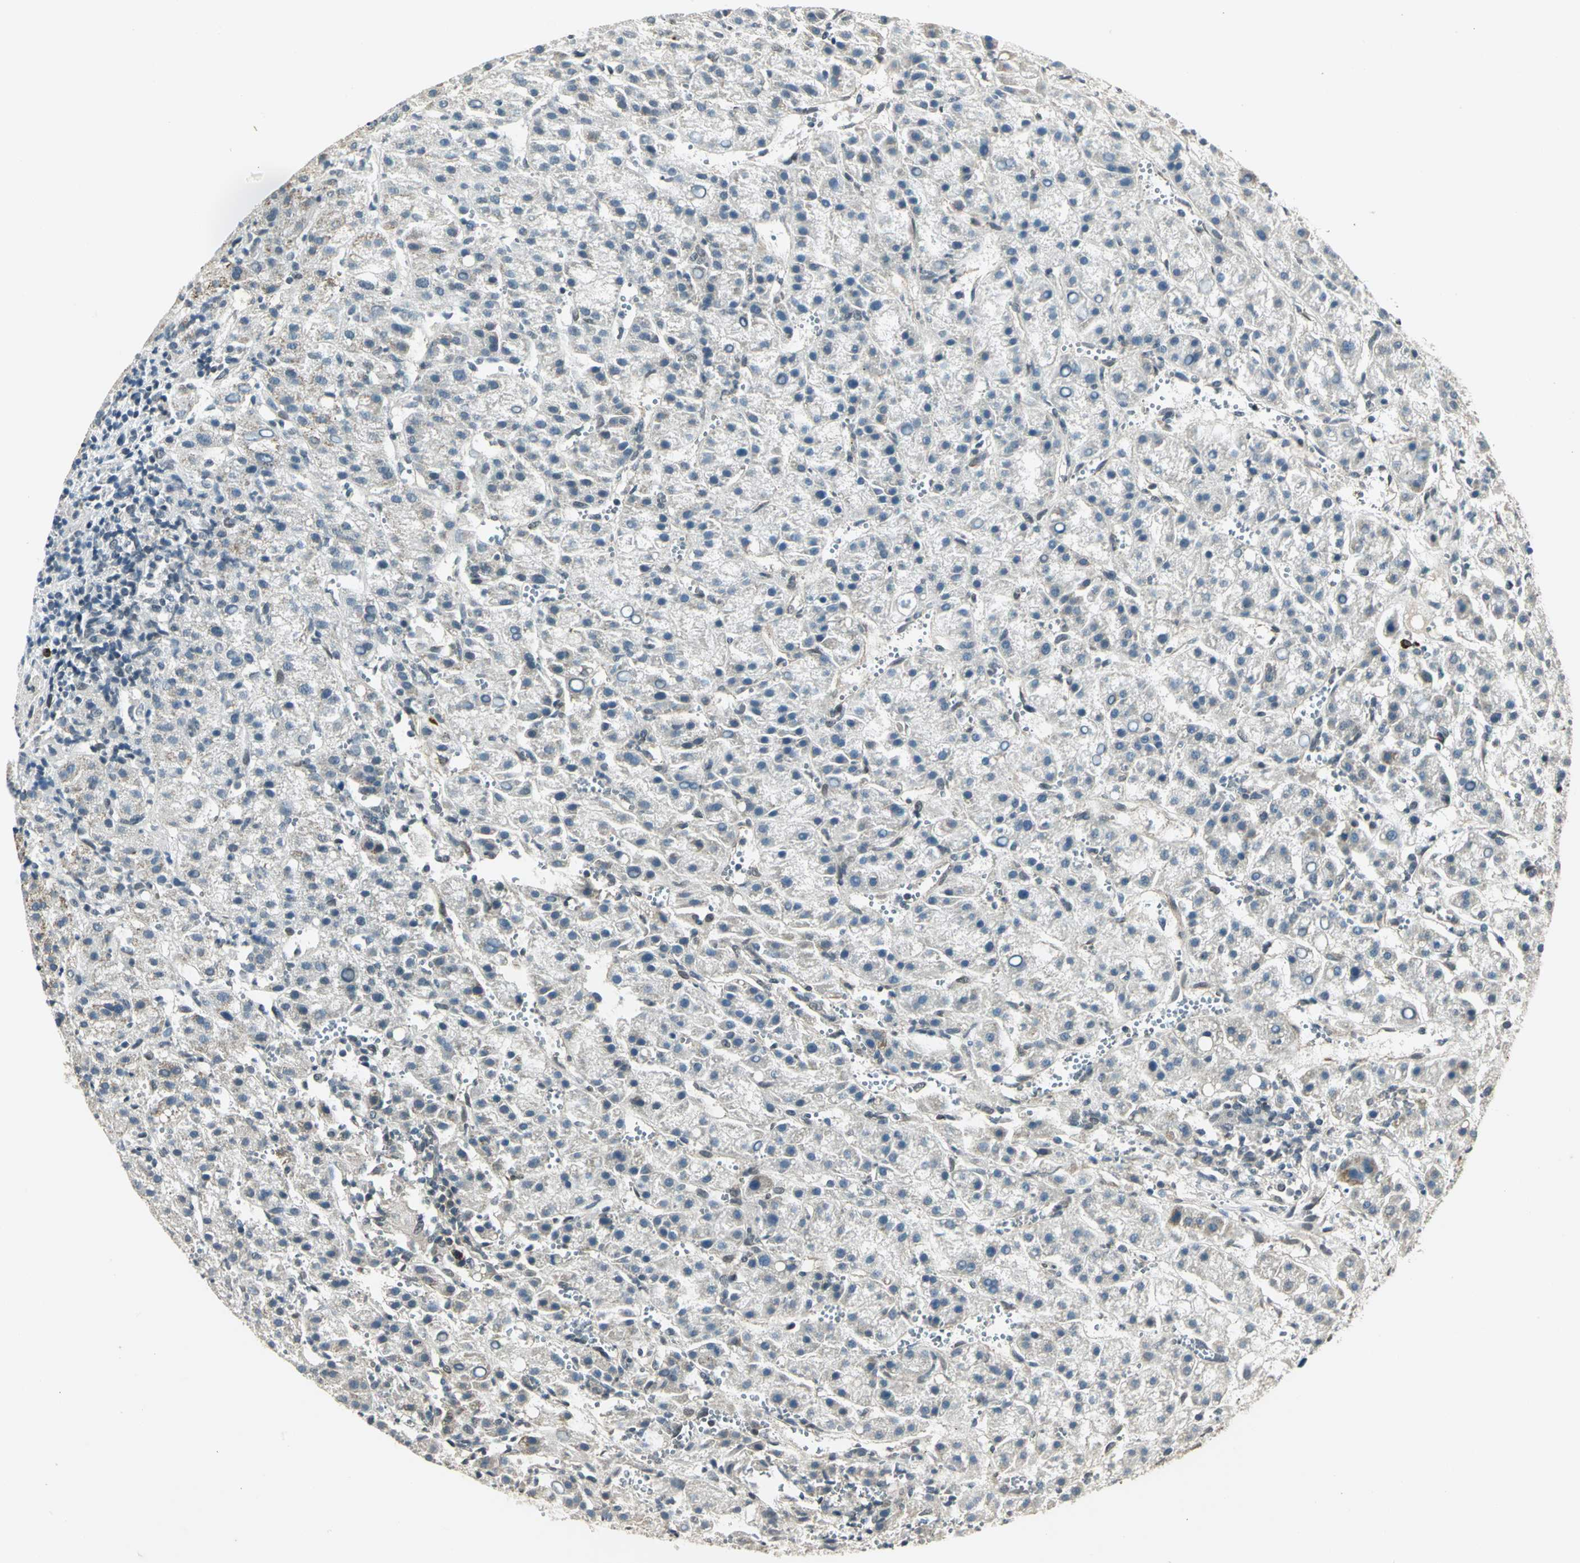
{"staining": {"intensity": "weak", "quantity": "<25%", "location": "cytoplasmic/membranous"}, "tissue": "liver cancer", "cell_type": "Tumor cells", "image_type": "cancer", "snomed": [{"axis": "morphology", "description": "Carcinoma, Hepatocellular, NOS"}, {"axis": "topography", "description": "Liver"}], "caption": "This is an immunohistochemistry image of human liver cancer (hepatocellular carcinoma). There is no expression in tumor cells.", "gene": "RAD17", "patient": {"sex": "female", "age": 58}}